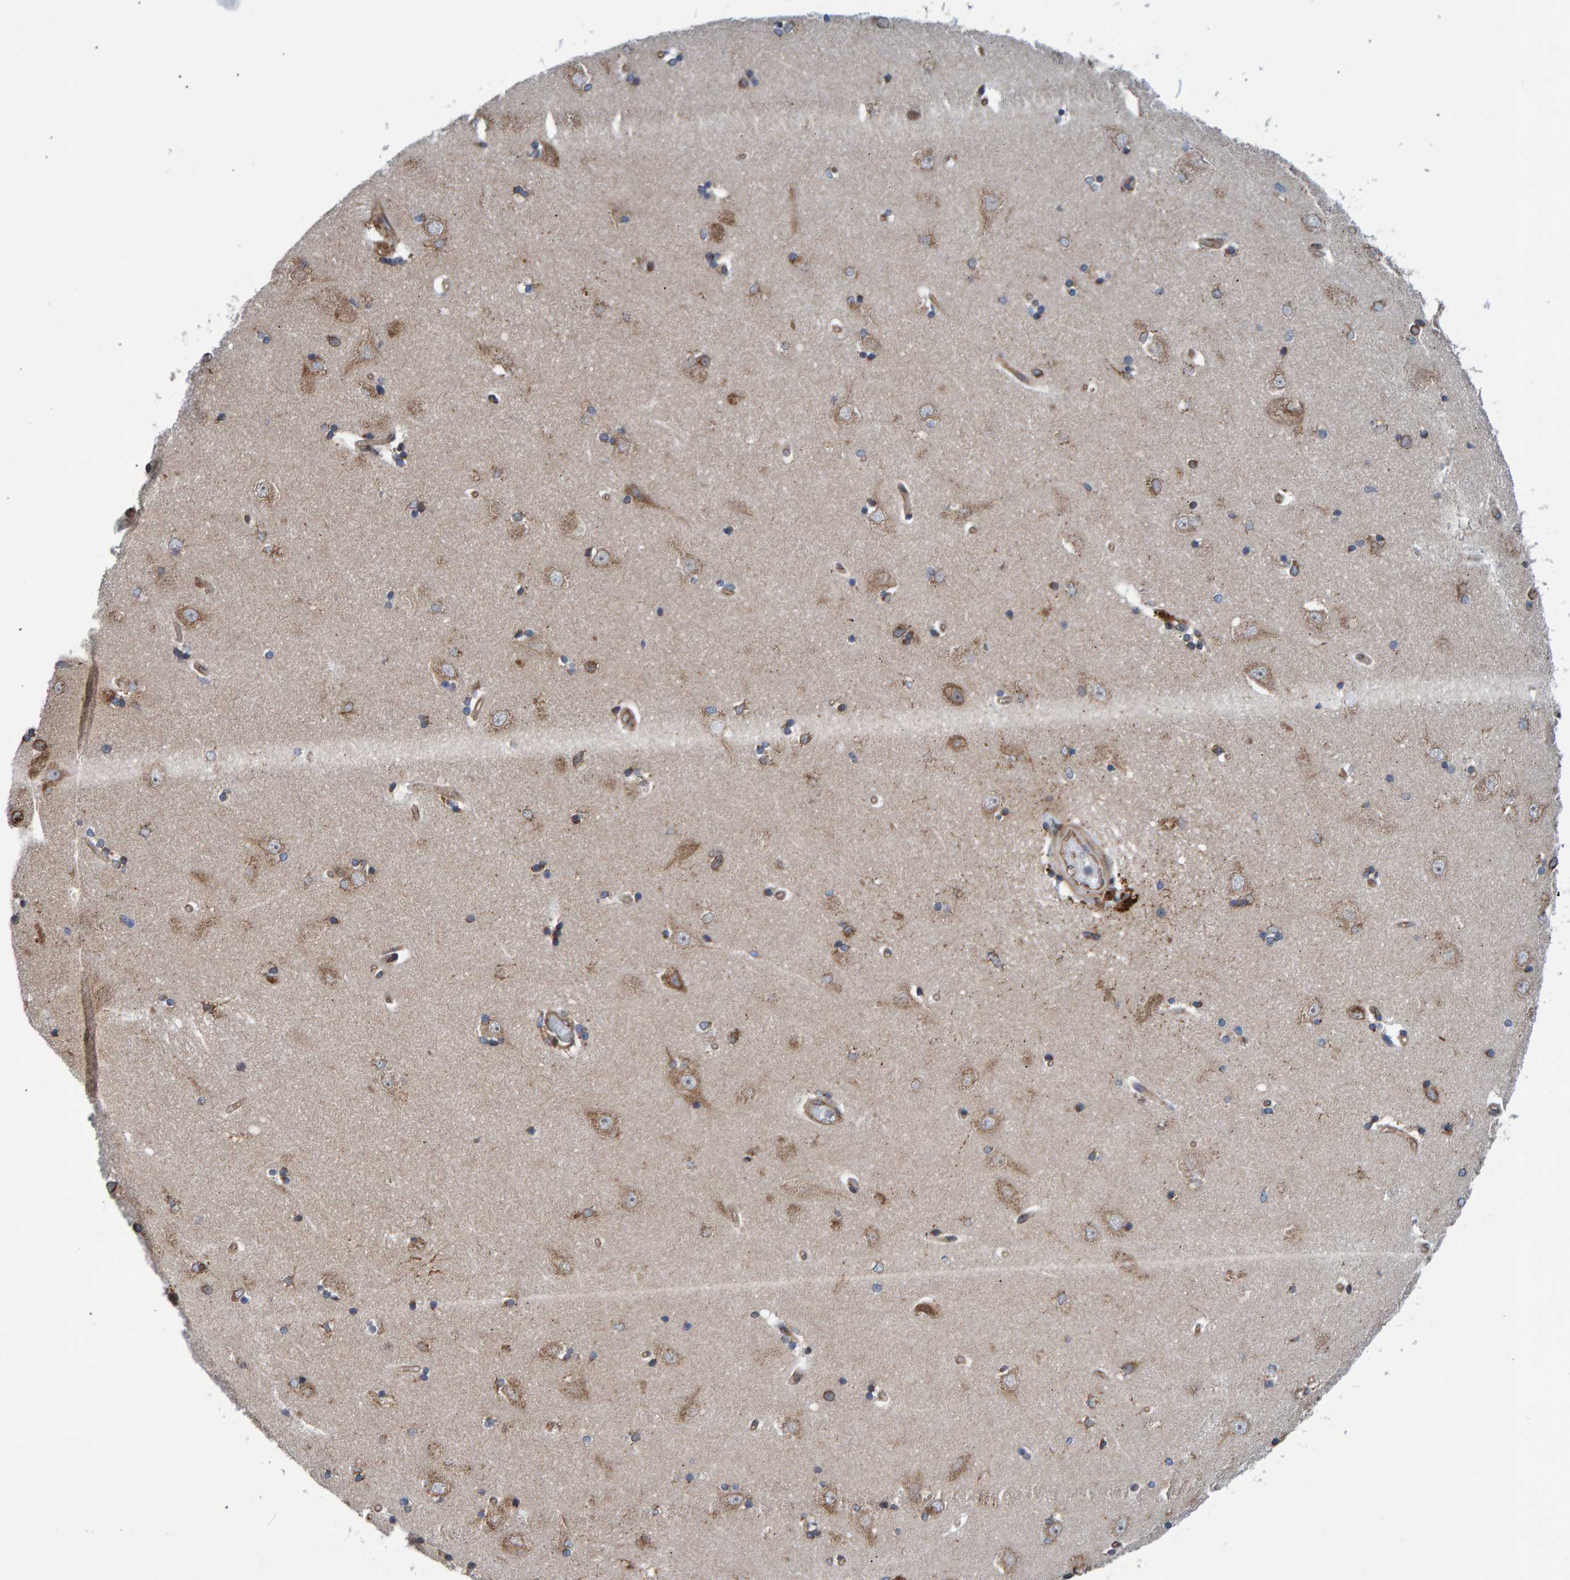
{"staining": {"intensity": "moderate", "quantity": "25%-75%", "location": "cytoplasmic/membranous"}, "tissue": "hippocampus", "cell_type": "Glial cells", "image_type": "normal", "snomed": [{"axis": "morphology", "description": "Normal tissue, NOS"}, {"axis": "topography", "description": "Hippocampus"}], "caption": "Hippocampus stained with DAB immunohistochemistry reveals medium levels of moderate cytoplasmic/membranous expression in approximately 25%-75% of glial cells.", "gene": "FAM117A", "patient": {"sex": "male", "age": 45}}